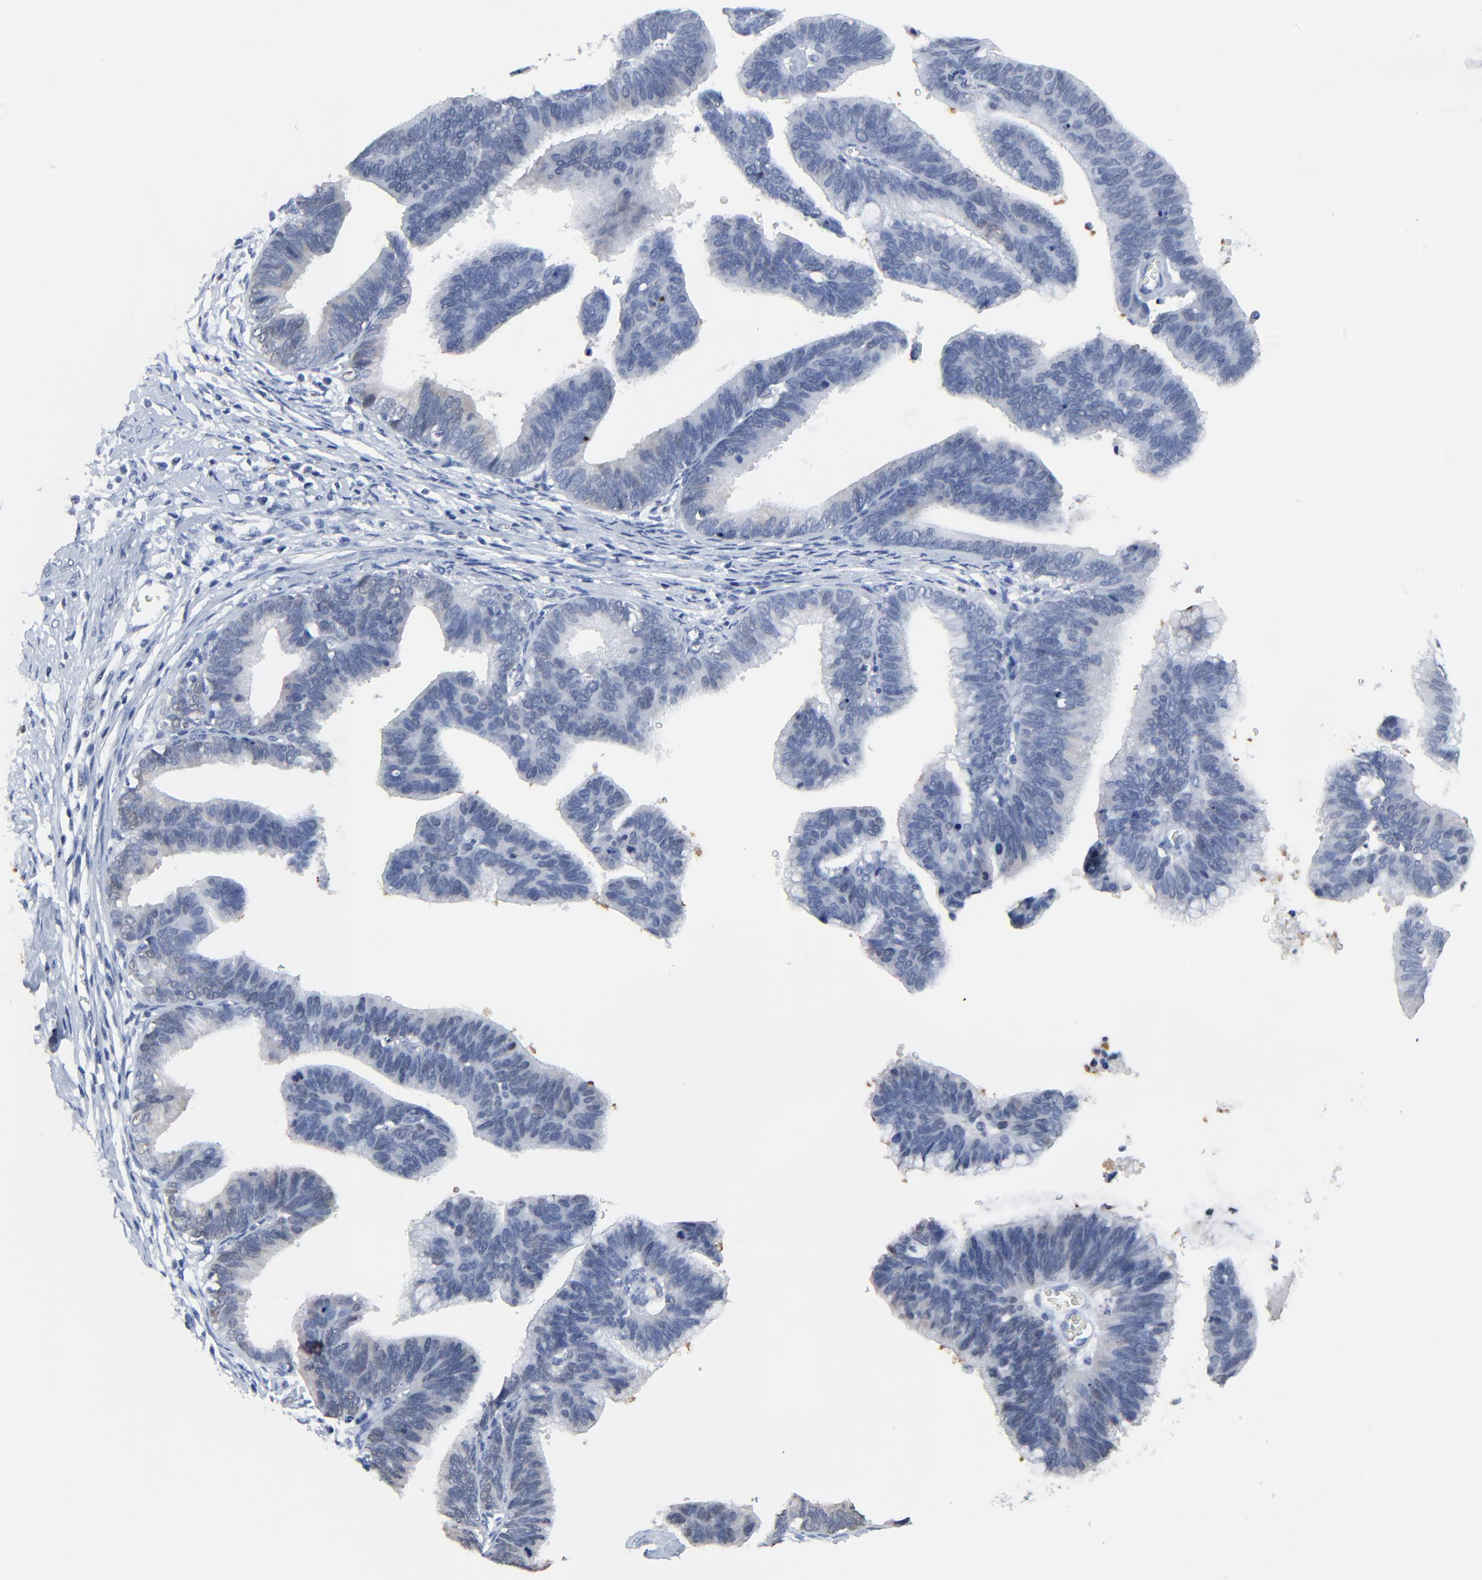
{"staining": {"intensity": "negative", "quantity": "none", "location": "none"}, "tissue": "cervical cancer", "cell_type": "Tumor cells", "image_type": "cancer", "snomed": [{"axis": "morphology", "description": "Adenocarcinoma, NOS"}, {"axis": "topography", "description": "Cervix"}], "caption": "An immunohistochemistry (IHC) histopathology image of cervical adenocarcinoma is shown. There is no staining in tumor cells of cervical adenocarcinoma.", "gene": "BIRC3", "patient": {"sex": "female", "age": 47}}